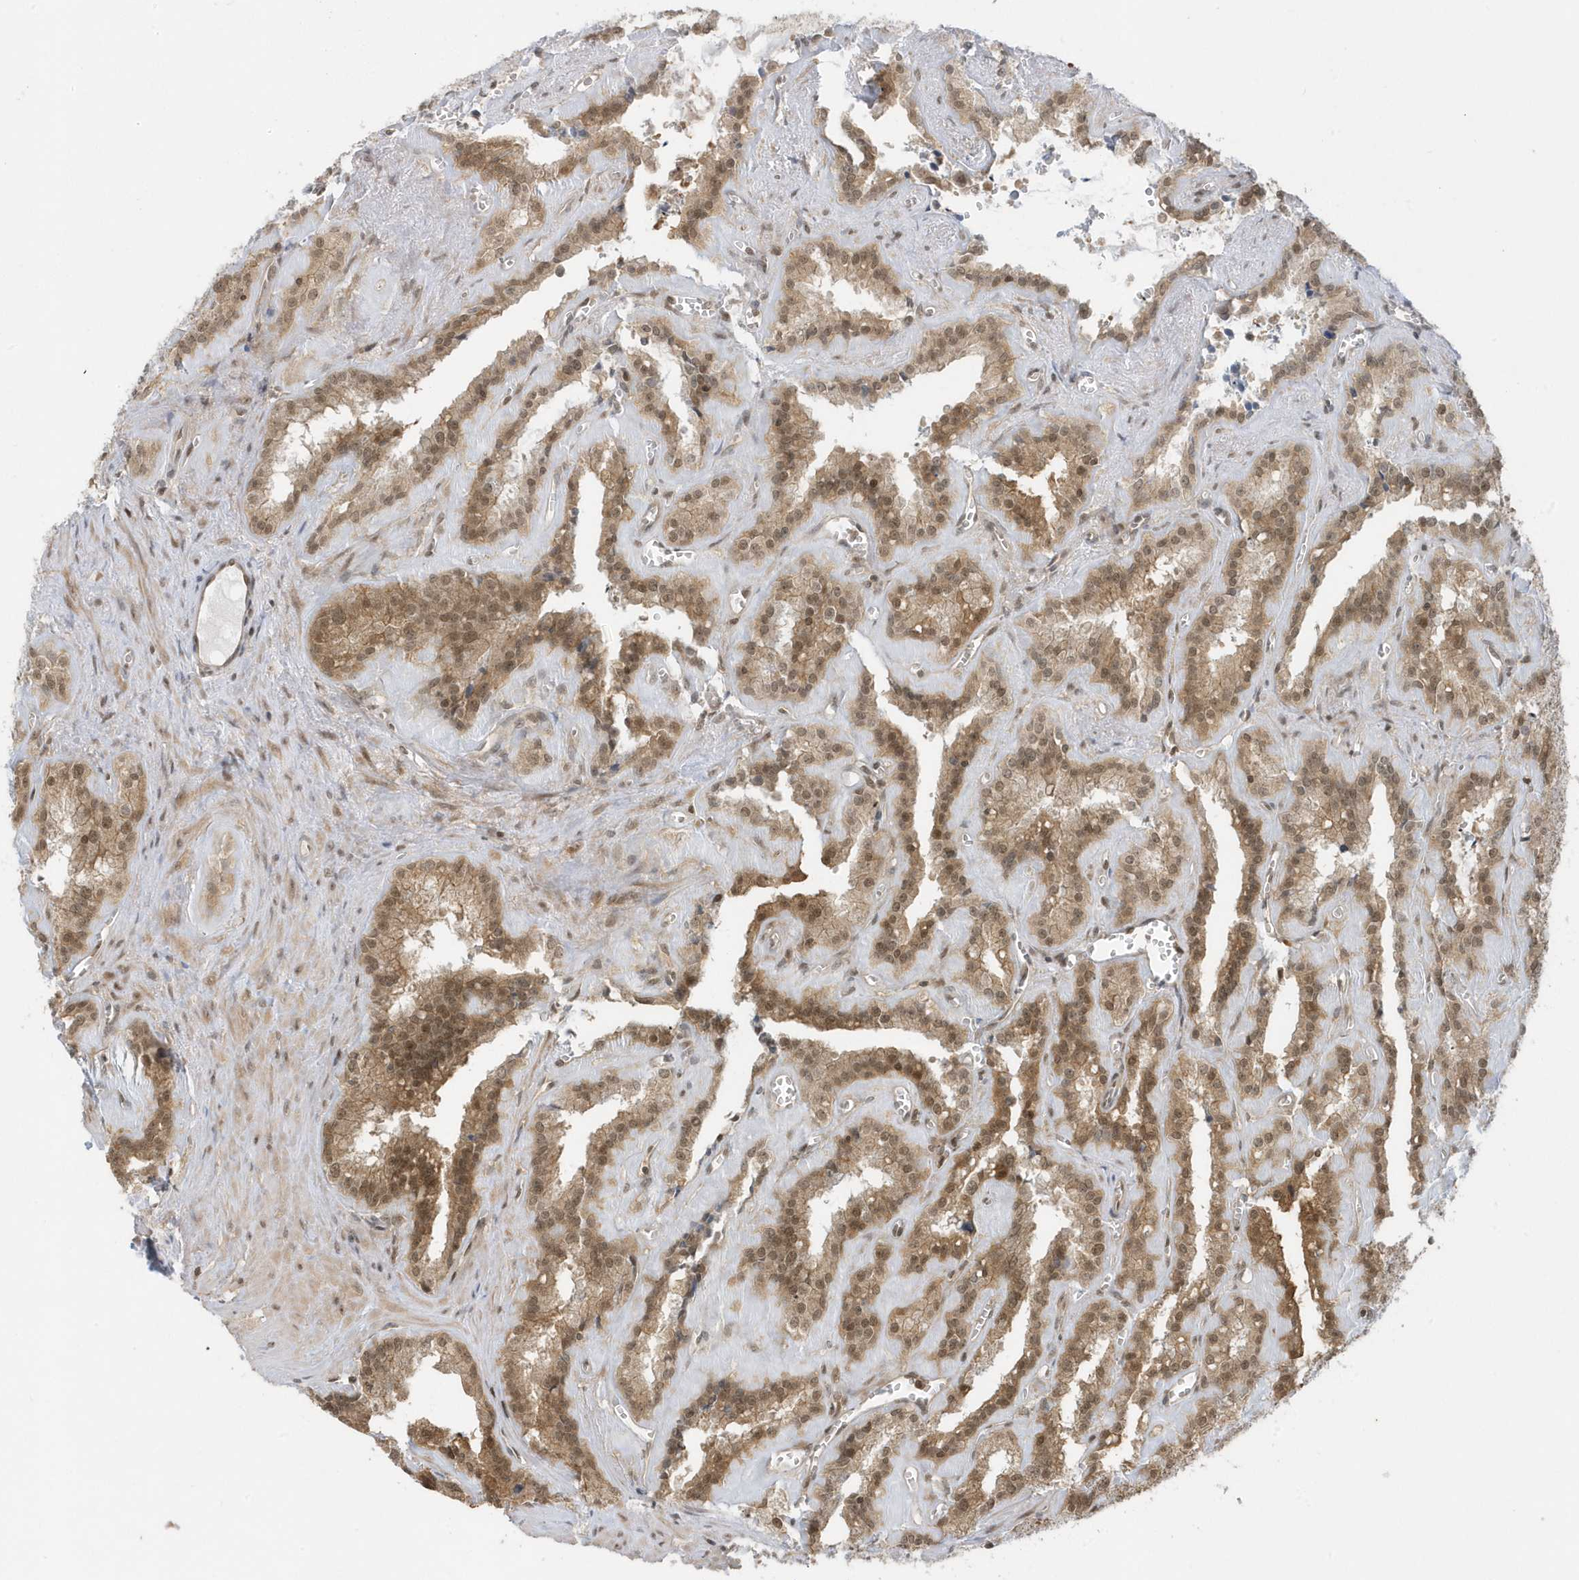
{"staining": {"intensity": "moderate", "quantity": ">75%", "location": "cytoplasmic/membranous,nuclear"}, "tissue": "seminal vesicle", "cell_type": "Glandular cells", "image_type": "normal", "snomed": [{"axis": "morphology", "description": "Normal tissue, NOS"}, {"axis": "topography", "description": "Prostate"}, {"axis": "topography", "description": "Seminal veicle"}], "caption": "Immunohistochemistry (IHC) of normal seminal vesicle displays medium levels of moderate cytoplasmic/membranous,nuclear positivity in approximately >75% of glandular cells.", "gene": "PPP1R7", "patient": {"sex": "male", "age": 59}}